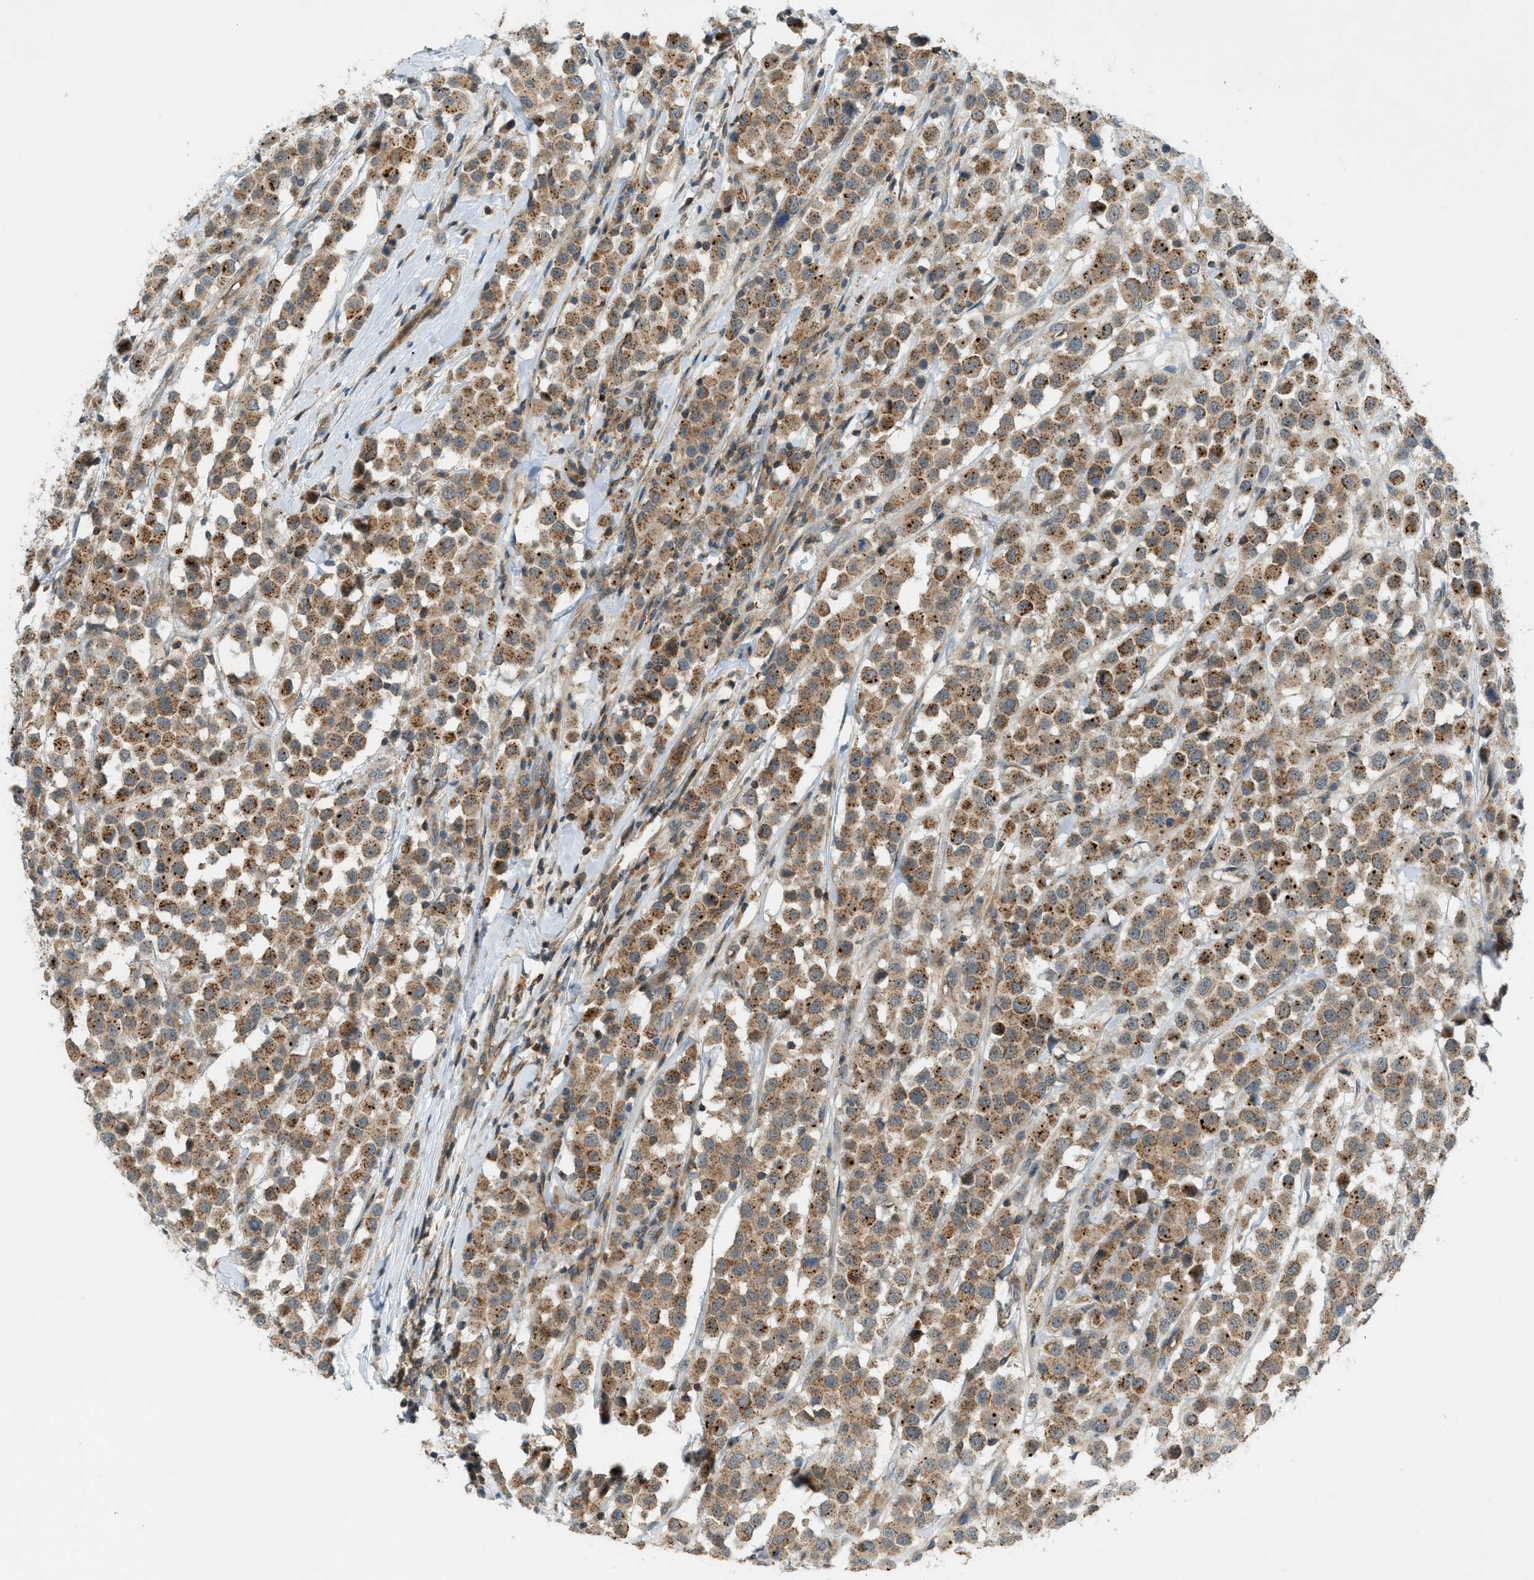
{"staining": {"intensity": "moderate", "quantity": ">75%", "location": "cytoplasmic/membranous"}, "tissue": "breast cancer", "cell_type": "Tumor cells", "image_type": "cancer", "snomed": [{"axis": "morphology", "description": "Duct carcinoma"}, {"axis": "topography", "description": "Breast"}], "caption": "This is a histology image of immunohistochemistry staining of breast cancer (intraductal carcinoma), which shows moderate staining in the cytoplasmic/membranous of tumor cells.", "gene": "GRK6", "patient": {"sex": "female", "age": 61}}